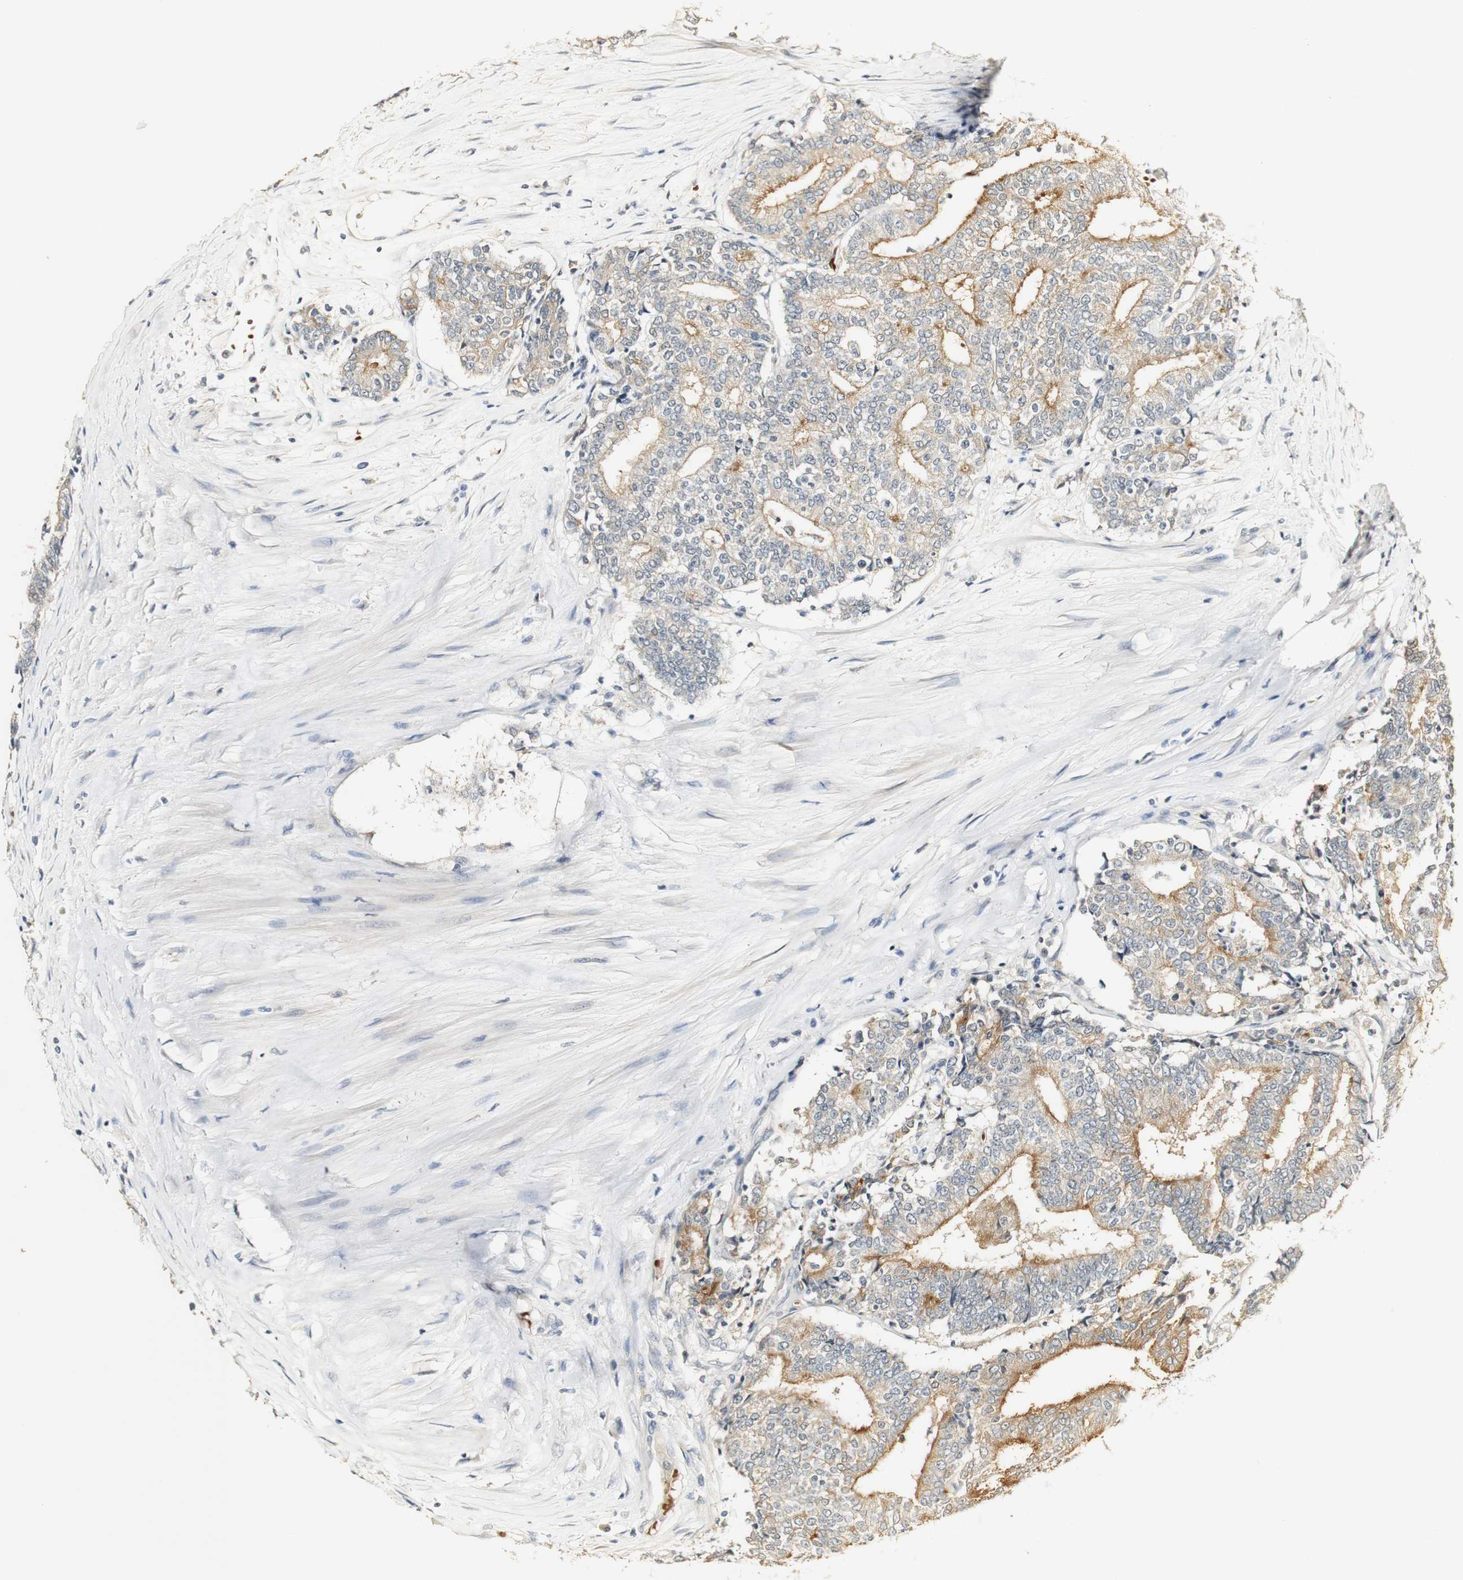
{"staining": {"intensity": "moderate", "quantity": ">75%", "location": "cytoplasmic/membranous"}, "tissue": "prostate cancer", "cell_type": "Tumor cells", "image_type": "cancer", "snomed": [{"axis": "morphology", "description": "Normal tissue, NOS"}, {"axis": "morphology", "description": "Adenocarcinoma, High grade"}, {"axis": "topography", "description": "Prostate"}, {"axis": "topography", "description": "Seminal veicle"}], "caption": "Brown immunohistochemical staining in prostate cancer (high-grade adenocarcinoma) reveals moderate cytoplasmic/membranous positivity in approximately >75% of tumor cells. (brown staining indicates protein expression, while blue staining denotes nuclei).", "gene": "SYT7", "patient": {"sex": "male", "age": 55}}